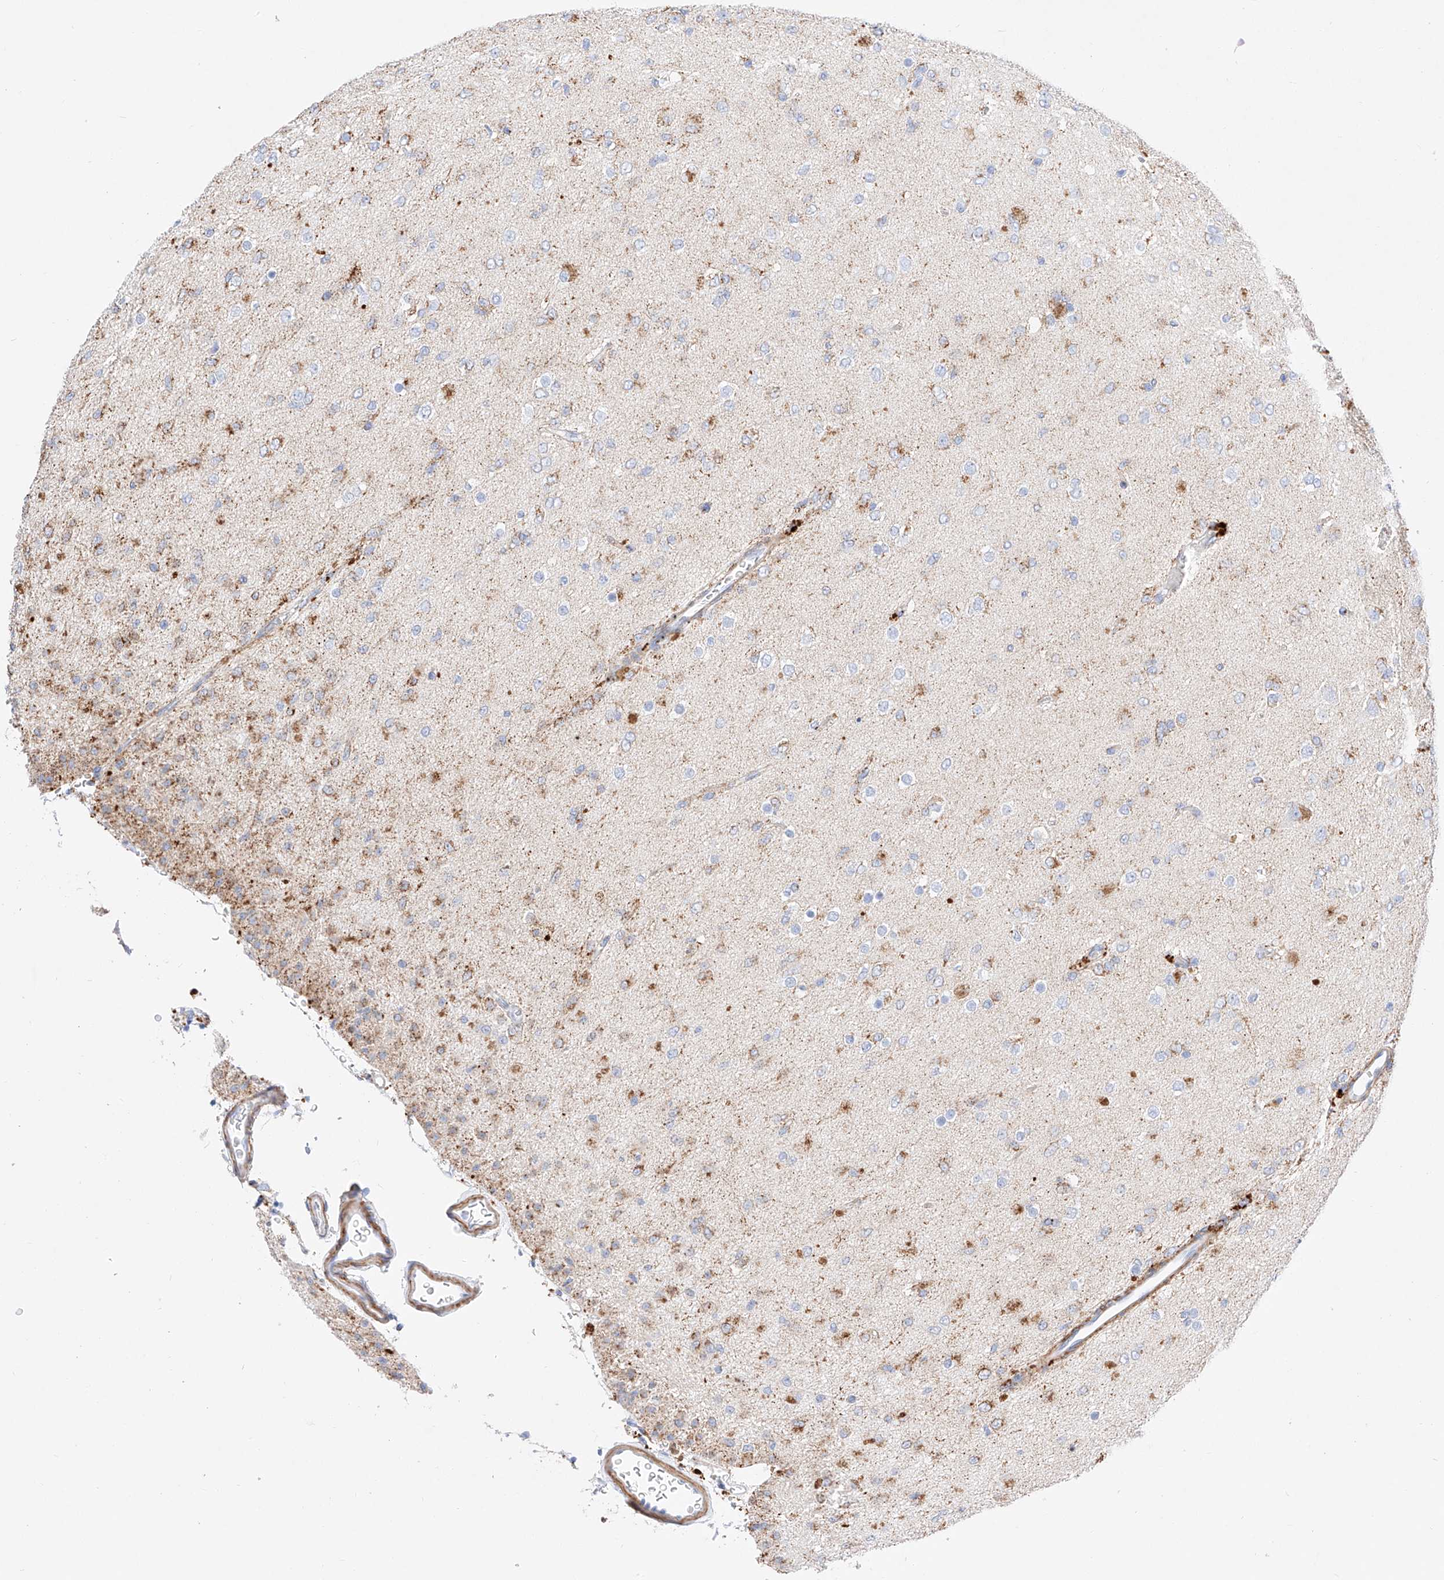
{"staining": {"intensity": "moderate", "quantity": "<25%", "location": "cytoplasmic/membranous"}, "tissue": "glioma", "cell_type": "Tumor cells", "image_type": "cancer", "snomed": [{"axis": "morphology", "description": "Glioma, malignant, Low grade"}, {"axis": "topography", "description": "Brain"}], "caption": "Human malignant glioma (low-grade) stained for a protein (brown) exhibits moderate cytoplasmic/membranous positive positivity in approximately <25% of tumor cells.", "gene": "C6orf62", "patient": {"sex": "male", "age": 65}}